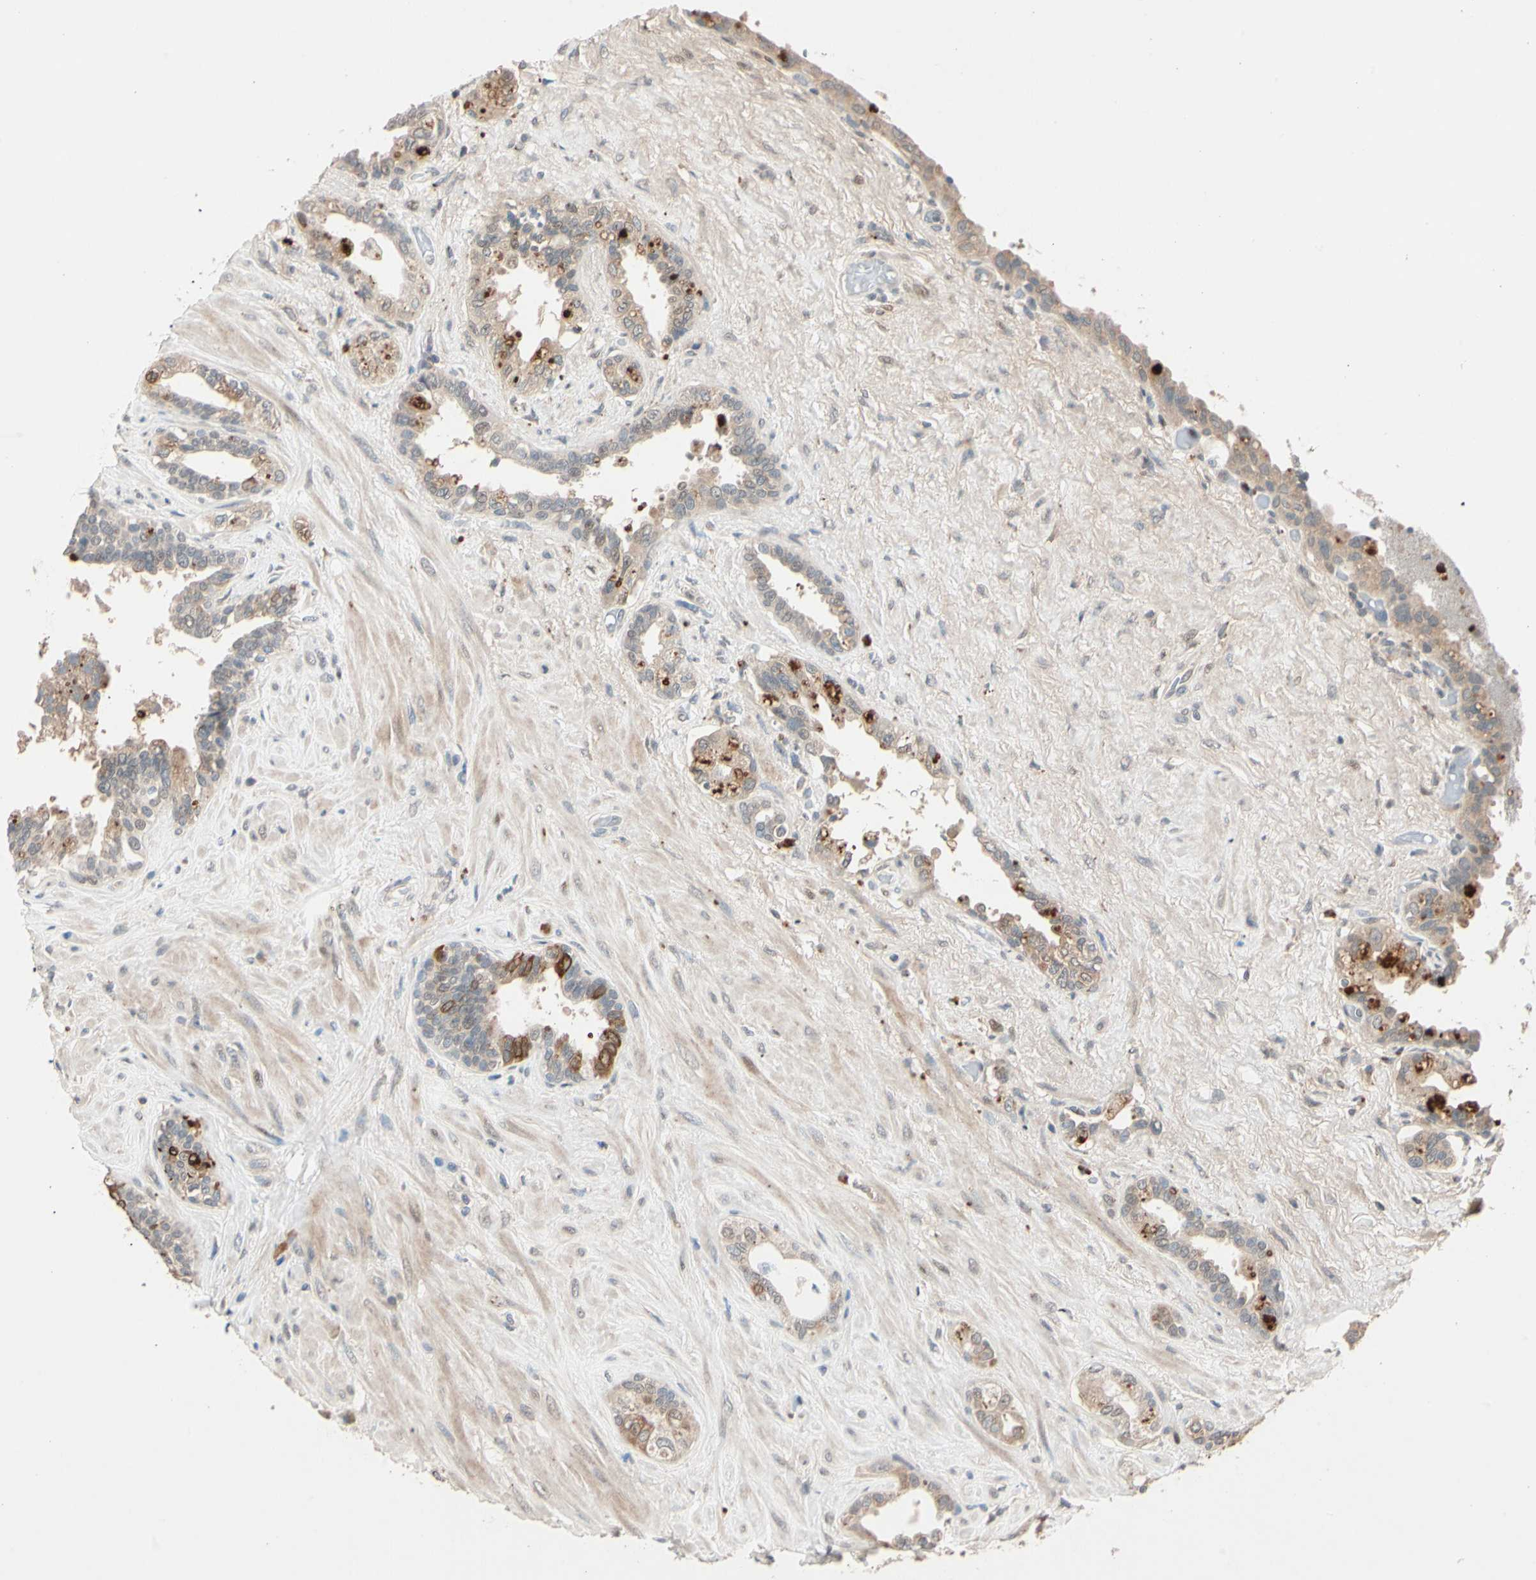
{"staining": {"intensity": "strong", "quantity": "<25%", "location": "cytoplasmic/membranous"}, "tissue": "seminal vesicle", "cell_type": "Glandular cells", "image_type": "normal", "snomed": [{"axis": "morphology", "description": "Normal tissue, NOS"}, {"axis": "topography", "description": "Seminal veicle"}], "caption": "Protein staining of benign seminal vesicle demonstrates strong cytoplasmic/membranous positivity in about <25% of glandular cells.", "gene": "ACSL5", "patient": {"sex": "male", "age": 61}}